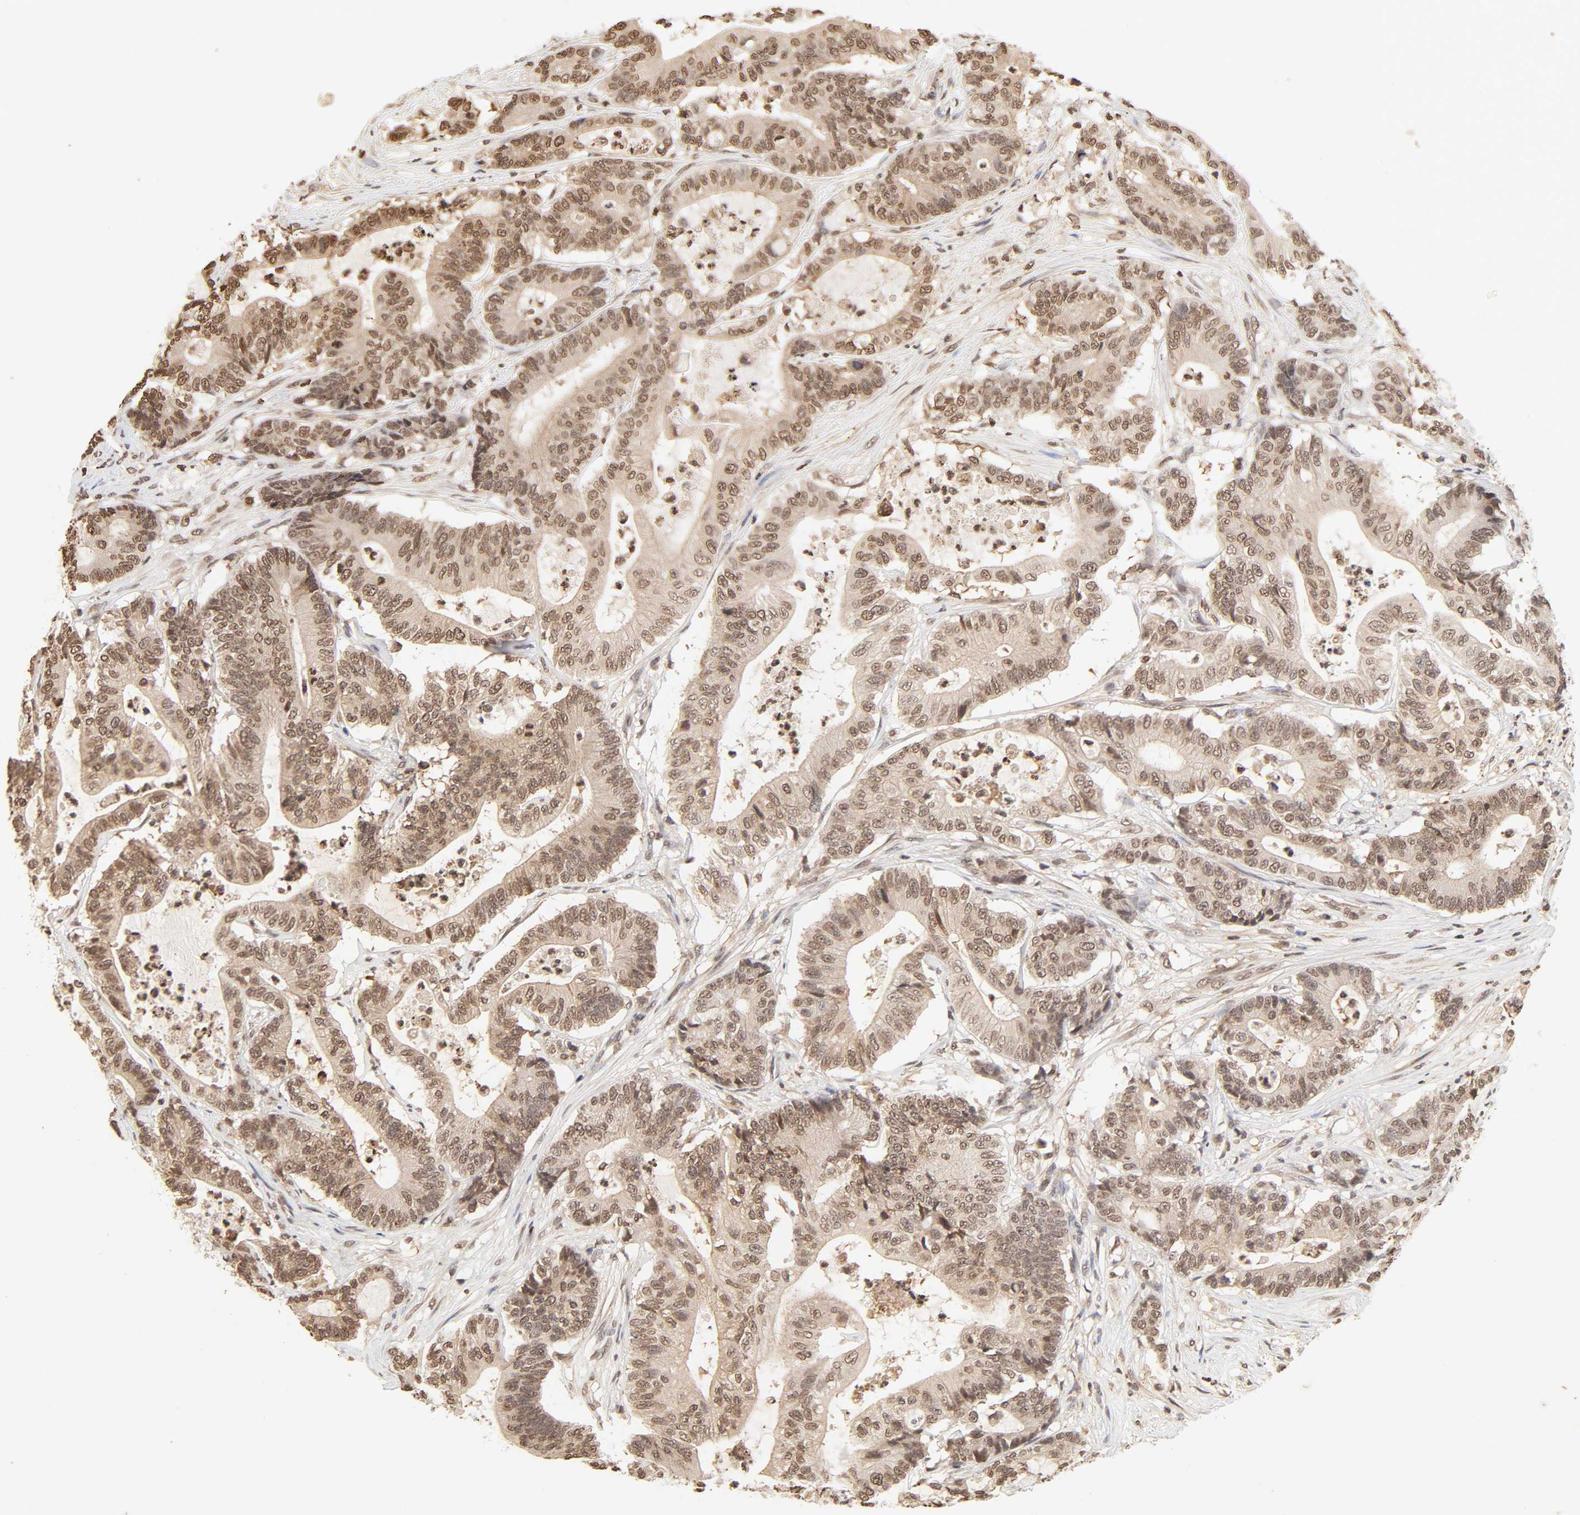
{"staining": {"intensity": "moderate", "quantity": ">75%", "location": "cytoplasmic/membranous,nuclear"}, "tissue": "colorectal cancer", "cell_type": "Tumor cells", "image_type": "cancer", "snomed": [{"axis": "morphology", "description": "Adenocarcinoma, NOS"}, {"axis": "topography", "description": "Colon"}], "caption": "Colorectal cancer (adenocarcinoma) tissue reveals moderate cytoplasmic/membranous and nuclear staining in about >75% of tumor cells, visualized by immunohistochemistry.", "gene": "TBL1X", "patient": {"sex": "female", "age": 84}}